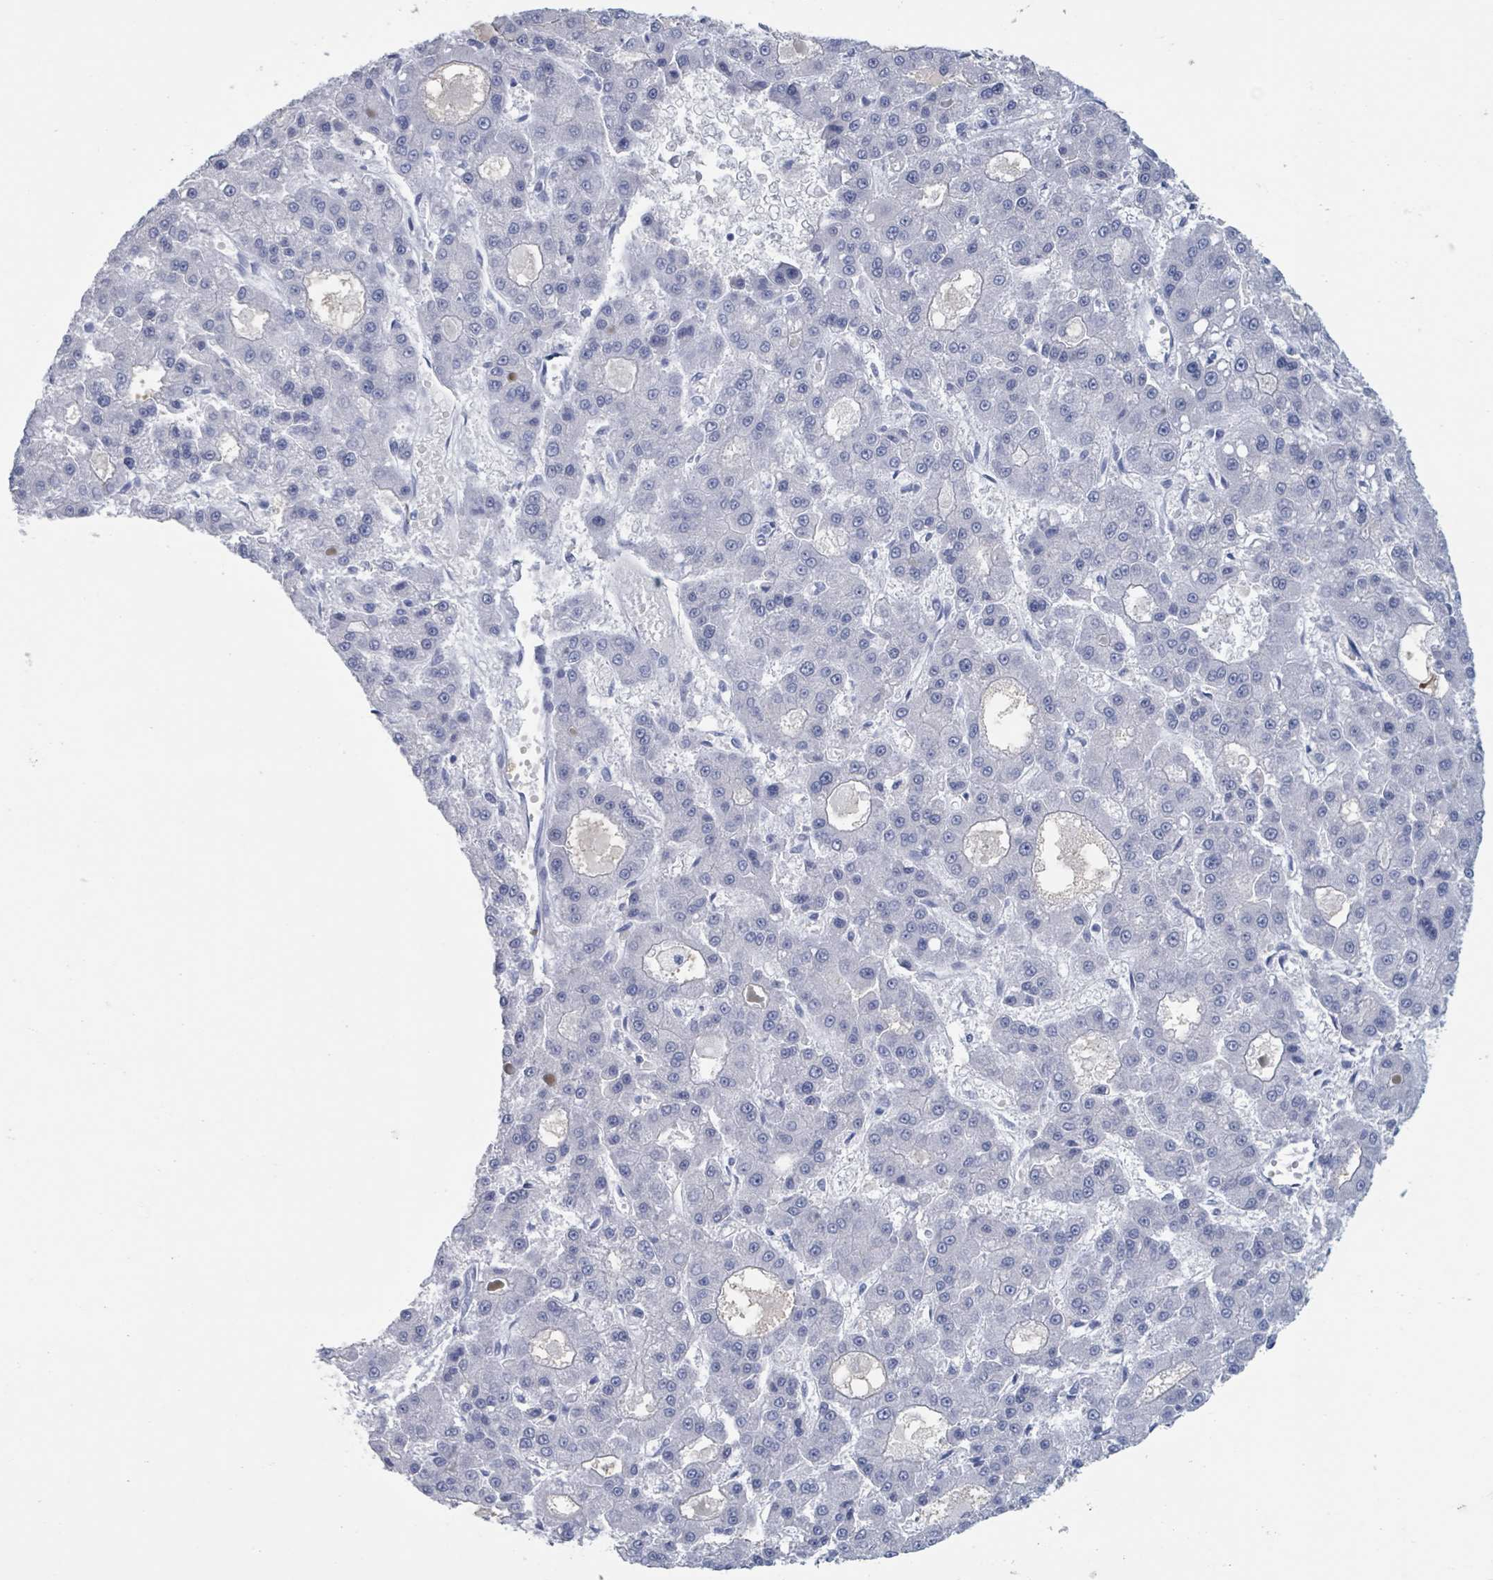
{"staining": {"intensity": "negative", "quantity": "none", "location": "none"}, "tissue": "liver cancer", "cell_type": "Tumor cells", "image_type": "cancer", "snomed": [{"axis": "morphology", "description": "Carcinoma, Hepatocellular, NOS"}, {"axis": "topography", "description": "Liver"}], "caption": "This image is of liver hepatocellular carcinoma stained with immunohistochemistry (IHC) to label a protein in brown with the nuclei are counter-stained blue. There is no expression in tumor cells.", "gene": "KLK4", "patient": {"sex": "male", "age": 70}}